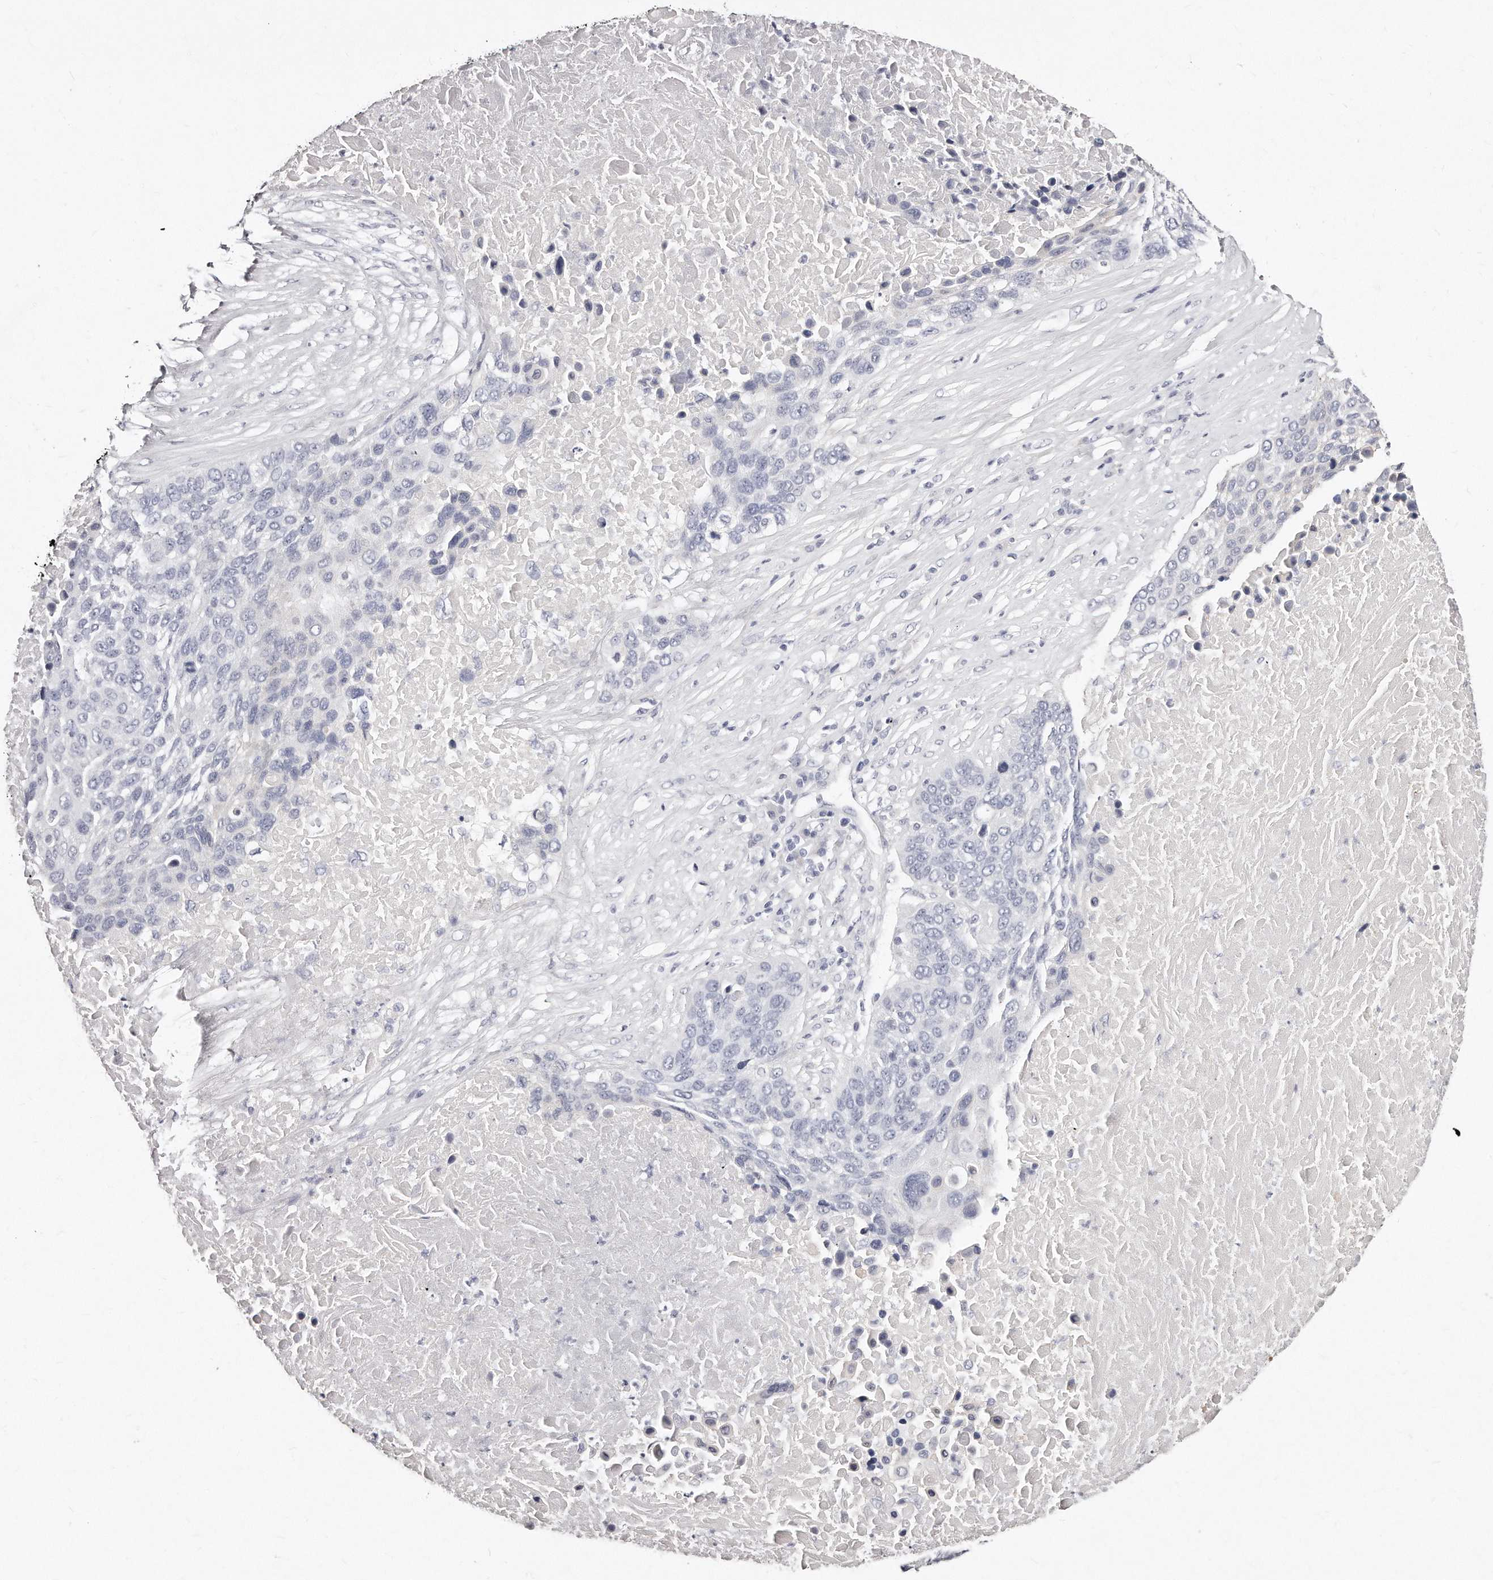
{"staining": {"intensity": "negative", "quantity": "none", "location": "none"}, "tissue": "lung cancer", "cell_type": "Tumor cells", "image_type": "cancer", "snomed": [{"axis": "morphology", "description": "Squamous cell carcinoma, NOS"}, {"axis": "topography", "description": "Lung"}], "caption": "Tumor cells are negative for protein expression in human lung cancer. The staining is performed using DAB (3,3'-diaminobenzidine) brown chromogen with nuclei counter-stained in using hematoxylin.", "gene": "GDA", "patient": {"sex": "male", "age": 66}}